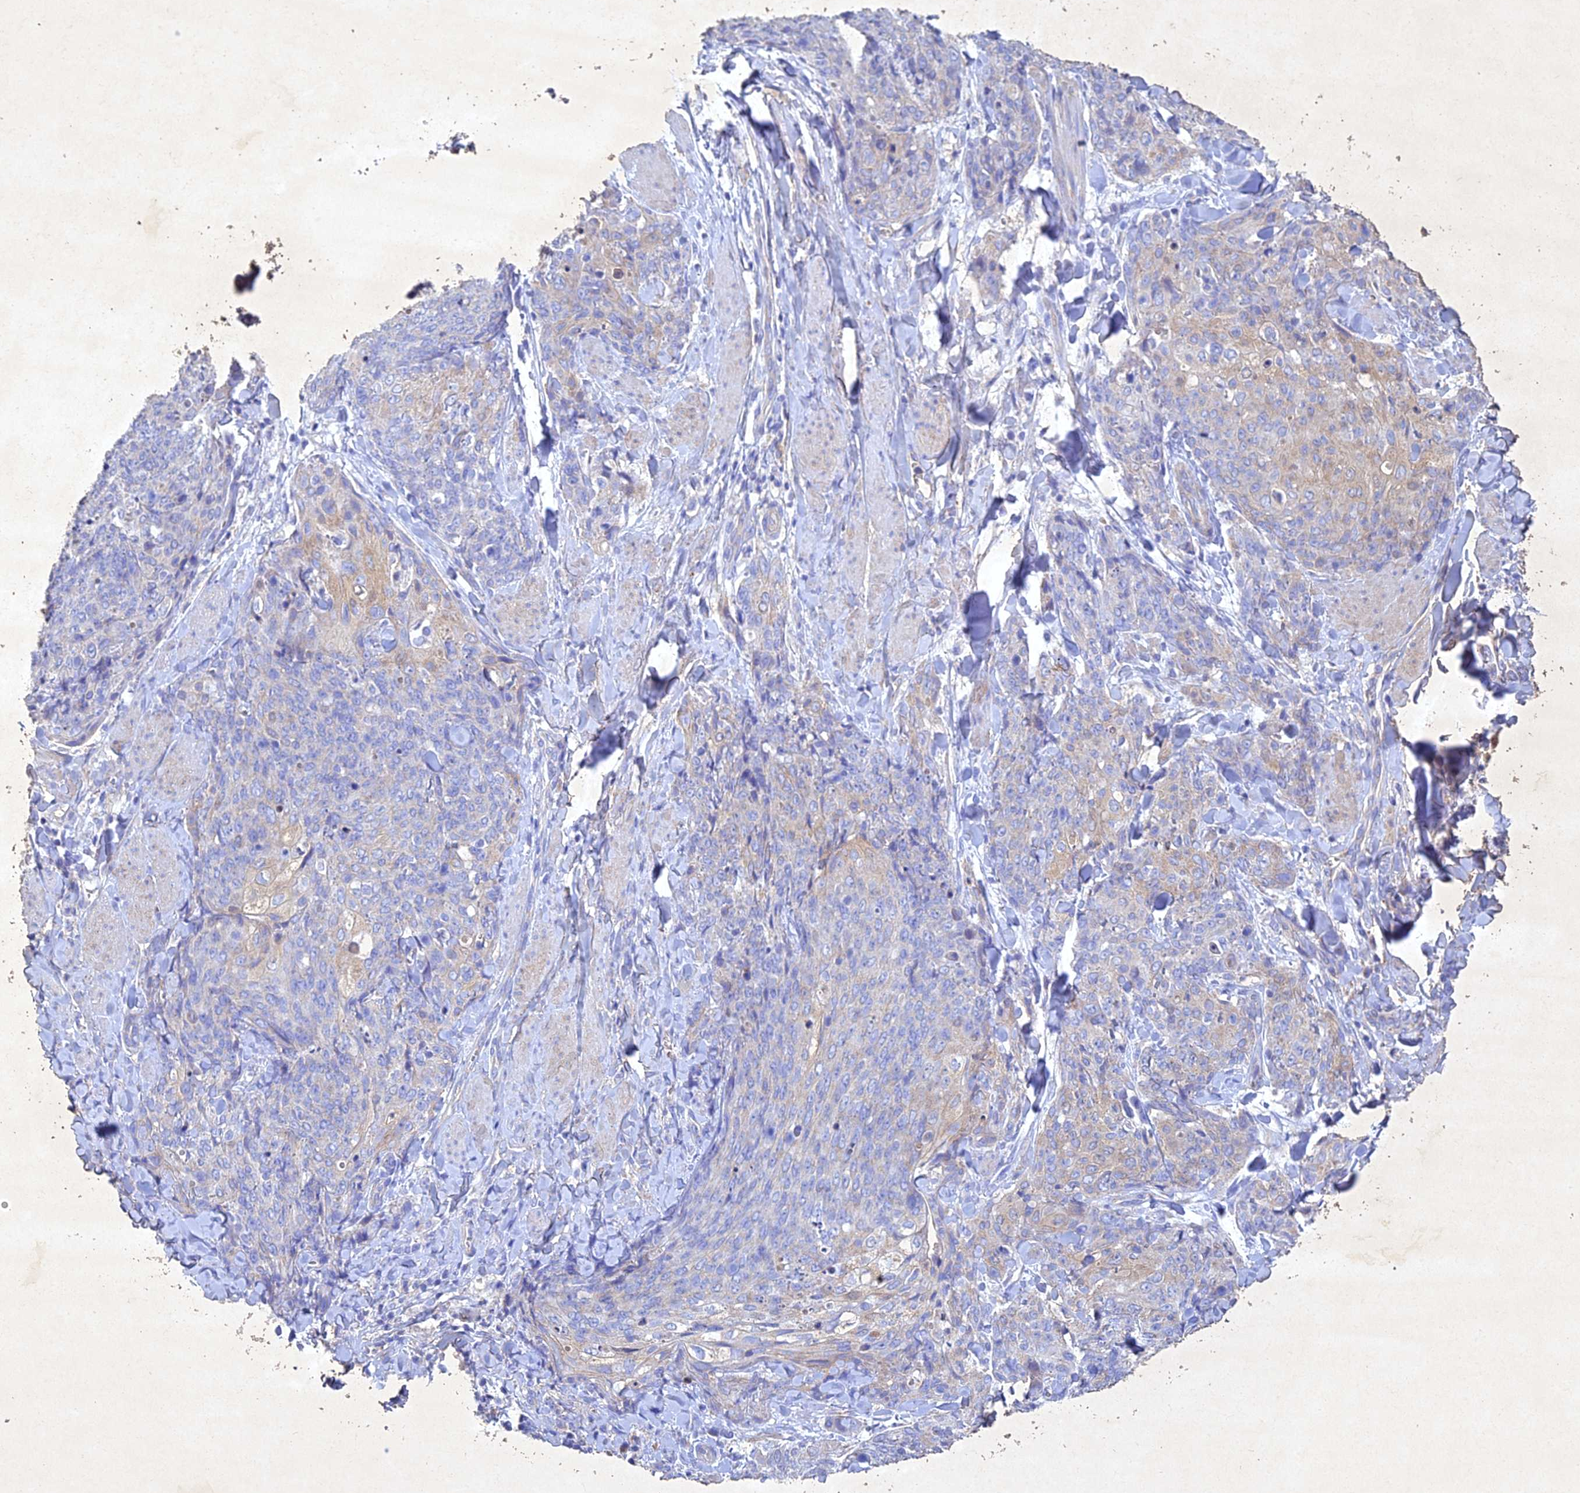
{"staining": {"intensity": "negative", "quantity": "none", "location": "none"}, "tissue": "skin cancer", "cell_type": "Tumor cells", "image_type": "cancer", "snomed": [{"axis": "morphology", "description": "Squamous cell carcinoma, NOS"}, {"axis": "topography", "description": "Skin"}, {"axis": "topography", "description": "Vulva"}], "caption": "Protein analysis of skin squamous cell carcinoma exhibits no significant staining in tumor cells. (DAB immunohistochemistry visualized using brightfield microscopy, high magnification).", "gene": "NDUFV1", "patient": {"sex": "female", "age": 85}}